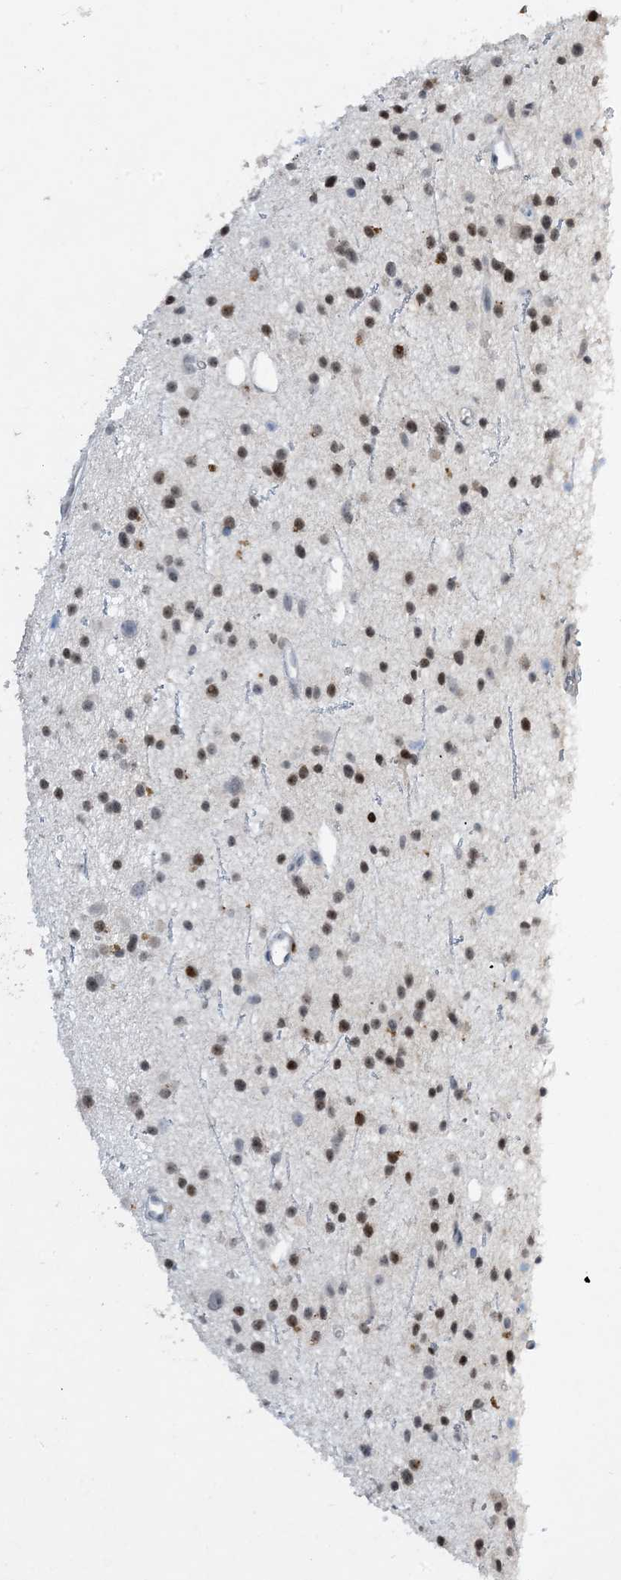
{"staining": {"intensity": "moderate", "quantity": "25%-75%", "location": "nuclear"}, "tissue": "glioma", "cell_type": "Tumor cells", "image_type": "cancer", "snomed": [{"axis": "morphology", "description": "Glioma, malignant, Low grade"}, {"axis": "topography", "description": "Cerebral cortex"}], "caption": "An IHC image of neoplastic tissue is shown. Protein staining in brown labels moderate nuclear positivity in glioma within tumor cells.", "gene": "SLC25A53", "patient": {"sex": "female", "age": 39}}